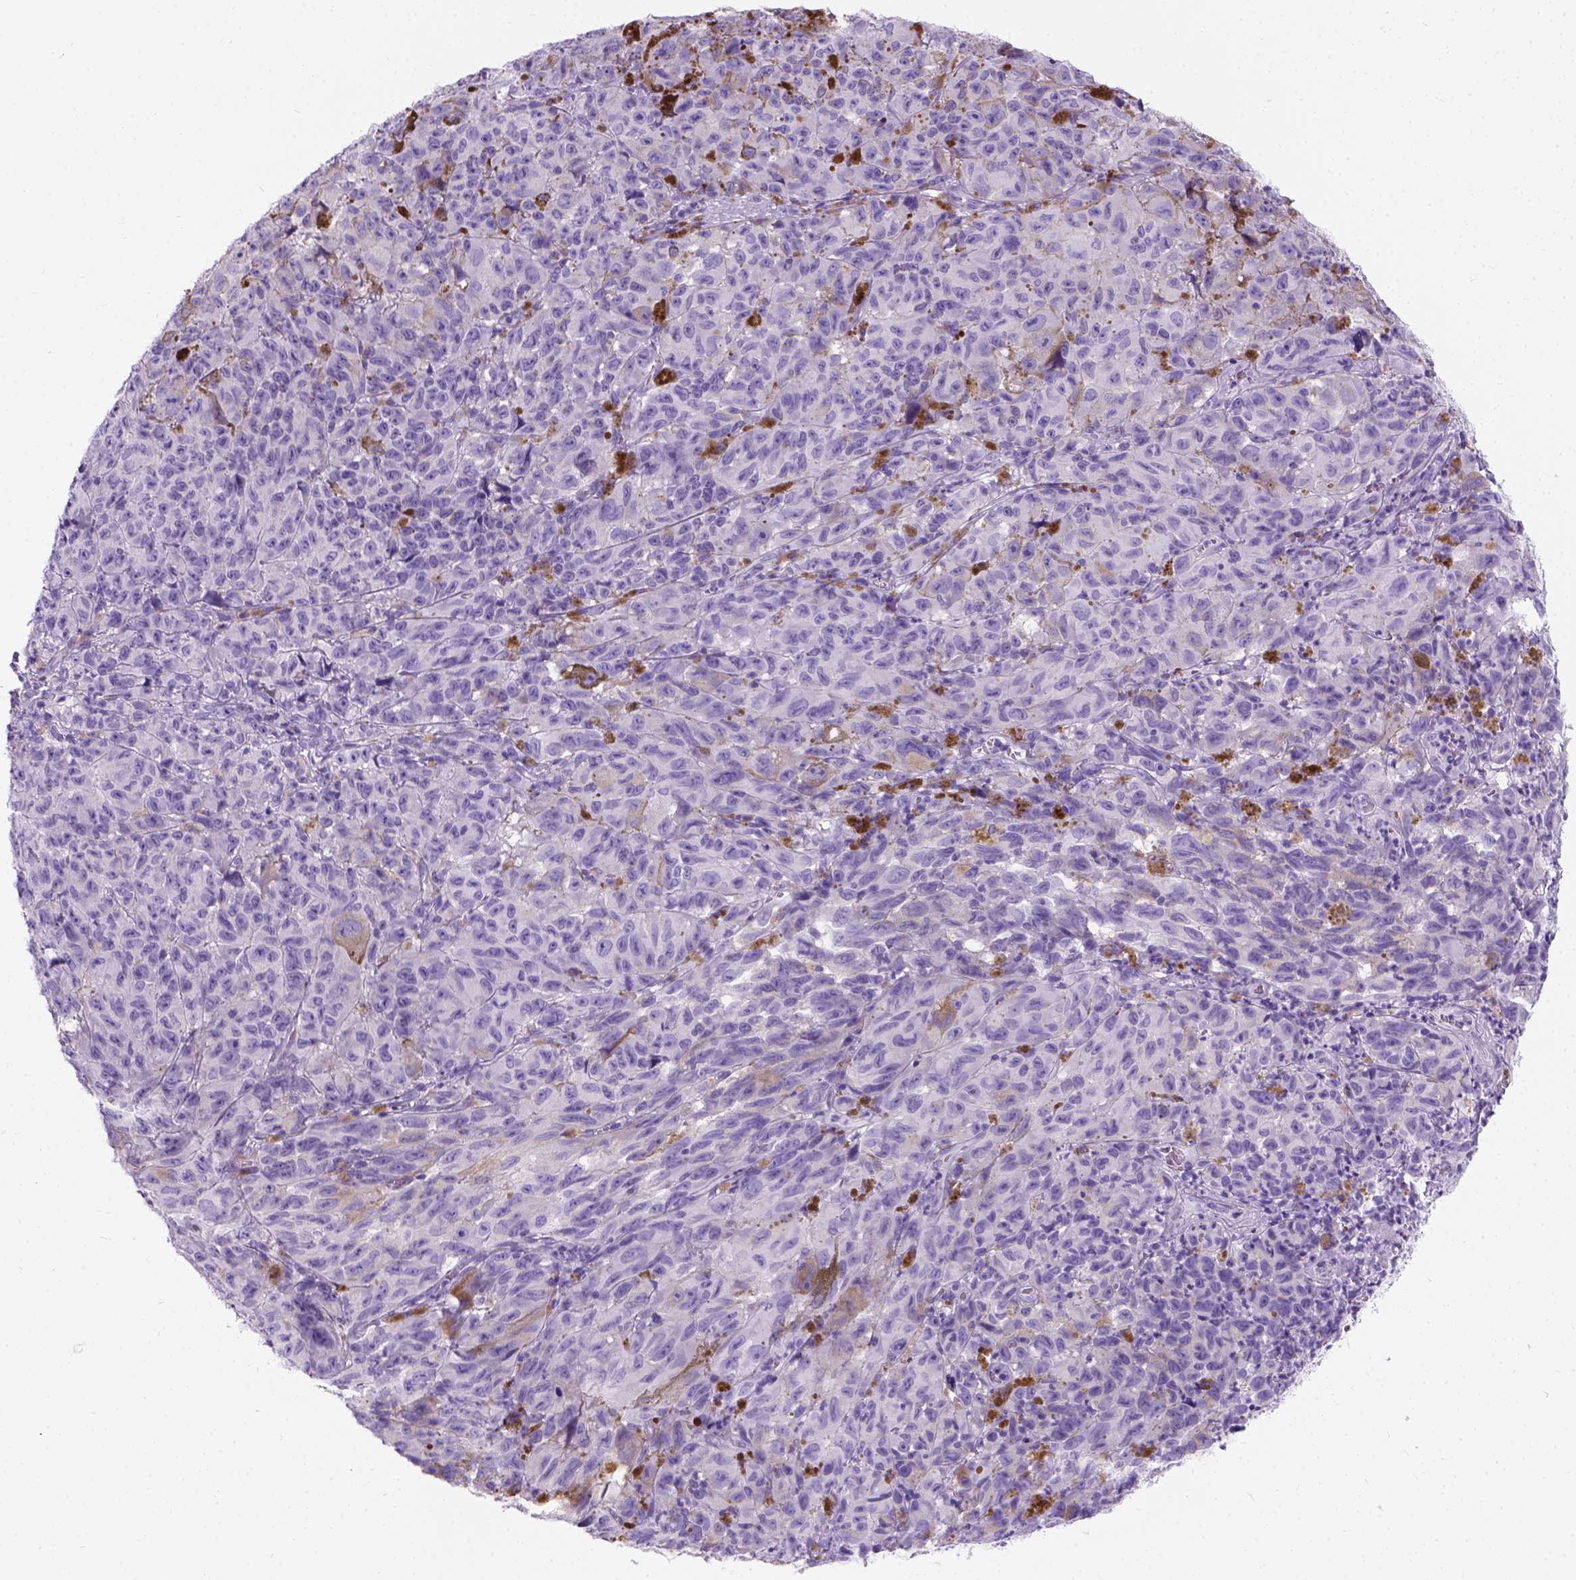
{"staining": {"intensity": "negative", "quantity": "none", "location": "none"}, "tissue": "melanoma", "cell_type": "Tumor cells", "image_type": "cancer", "snomed": [{"axis": "morphology", "description": "Malignant melanoma, NOS"}, {"axis": "topography", "description": "Vulva, labia, clitoris and Bartholin´s gland, NO"}], "caption": "An image of human melanoma is negative for staining in tumor cells.", "gene": "C7orf57", "patient": {"sex": "female", "age": 75}}